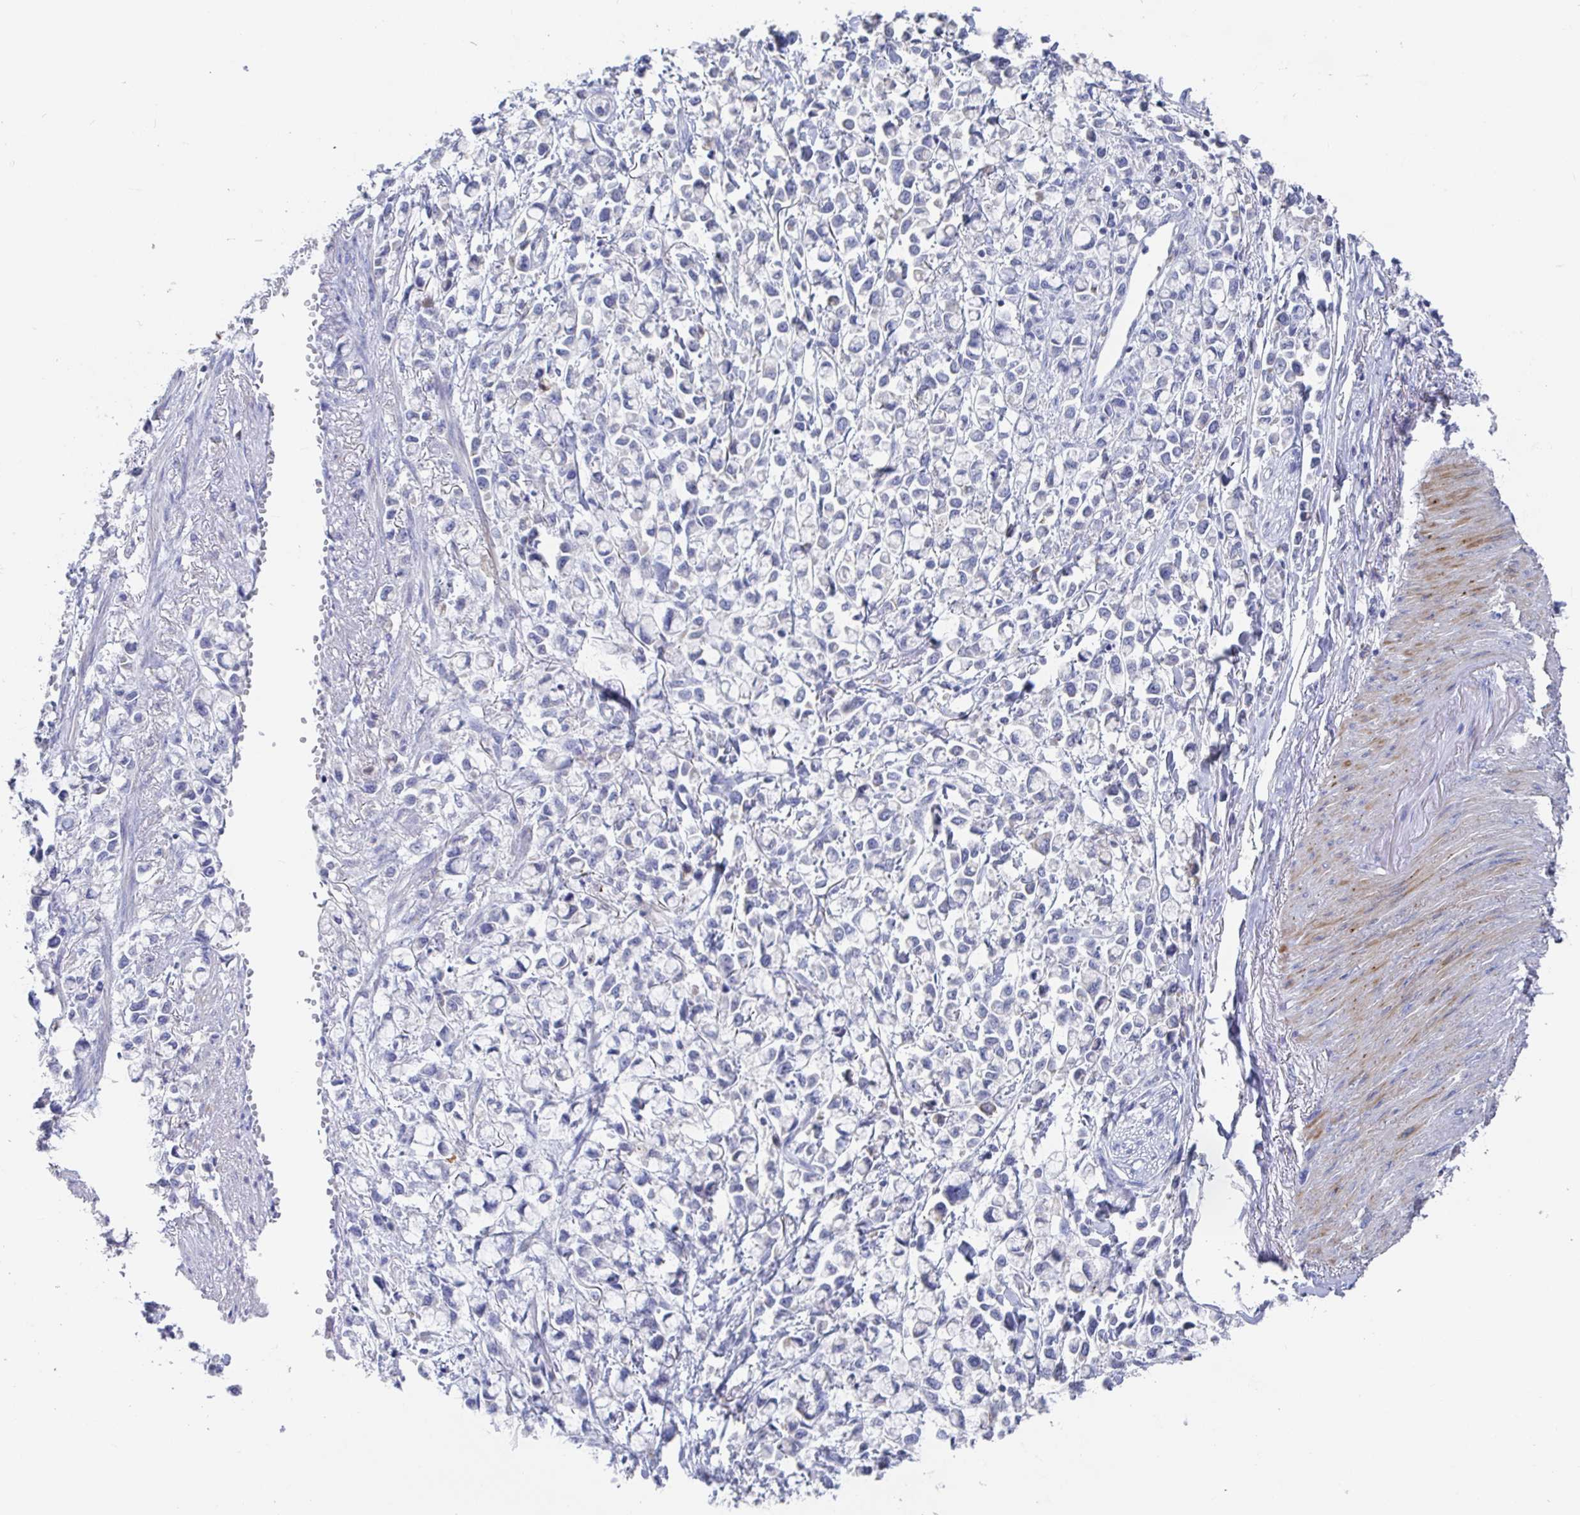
{"staining": {"intensity": "negative", "quantity": "none", "location": "none"}, "tissue": "stomach cancer", "cell_type": "Tumor cells", "image_type": "cancer", "snomed": [{"axis": "morphology", "description": "Adenocarcinoma, NOS"}, {"axis": "topography", "description": "Stomach"}], "caption": "The immunohistochemistry (IHC) histopathology image has no significant expression in tumor cells of stomach cancer (adenocarcinoma) tissue. (Brightfield microscopy of DAB (3,3'-diaminobenzidine) immunohistochemistry (IHC) at high magnification).", "gene": "GPR148", "patient": {"sex": "female", "age": 81}}